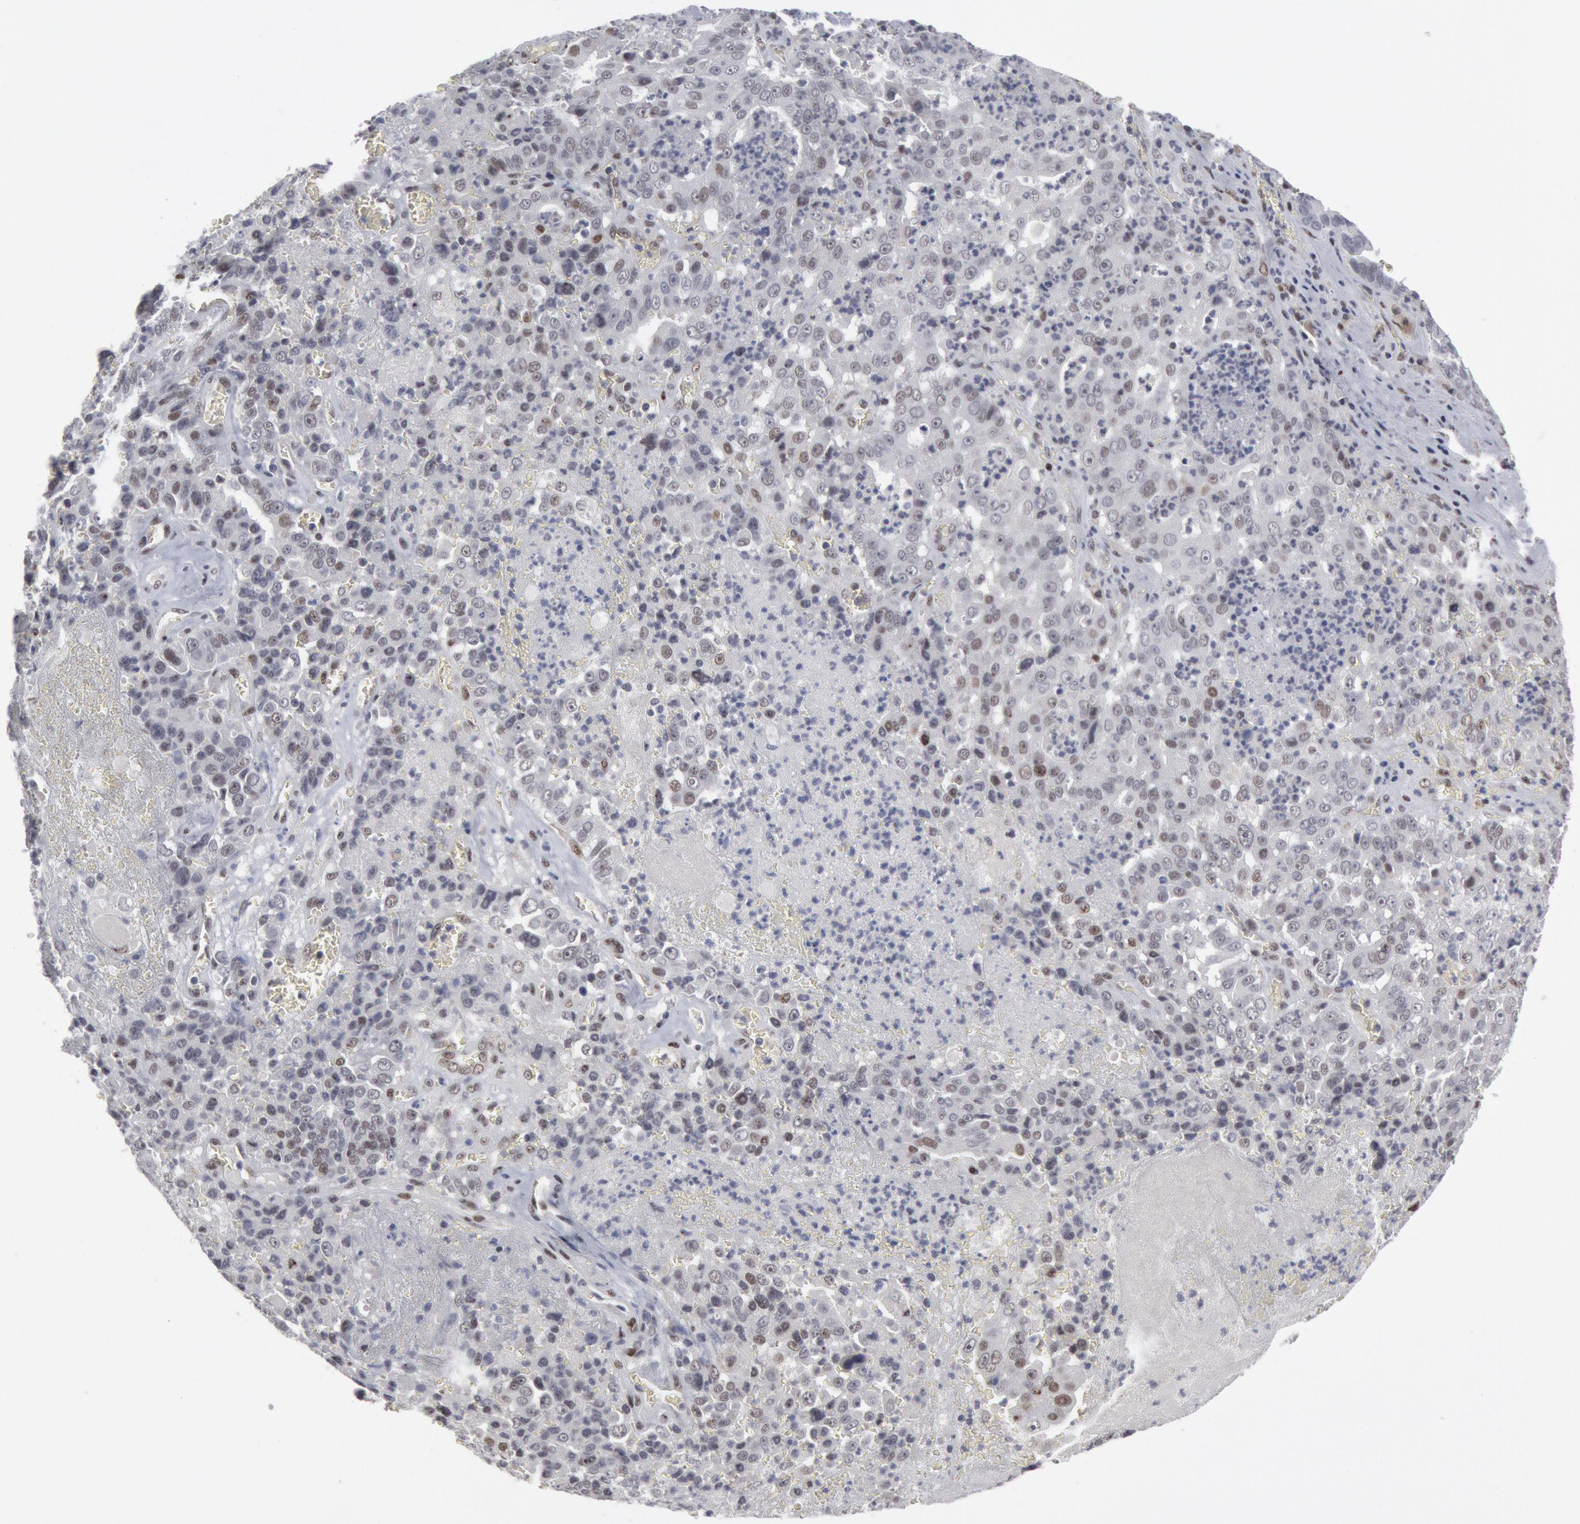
{"staining": {"intensity": "negative", "quantity": "none", "location": "none"}, "tissue": "liver cancer", "cell_type": "Tumor cells", "image_type": "cancer", "snomed": [{"axis": "morphology", "description": "Cholangiocarcinoma"}, {"axis": "topography", "description": "Liver"}], "caption": "This is an immunohistochemistry micrograph of human liver cholangiocarcinoma. There is no positivity in tumor cells.", "gene": "FOXO1", "patient": {"sex": "female", "age": 79}}